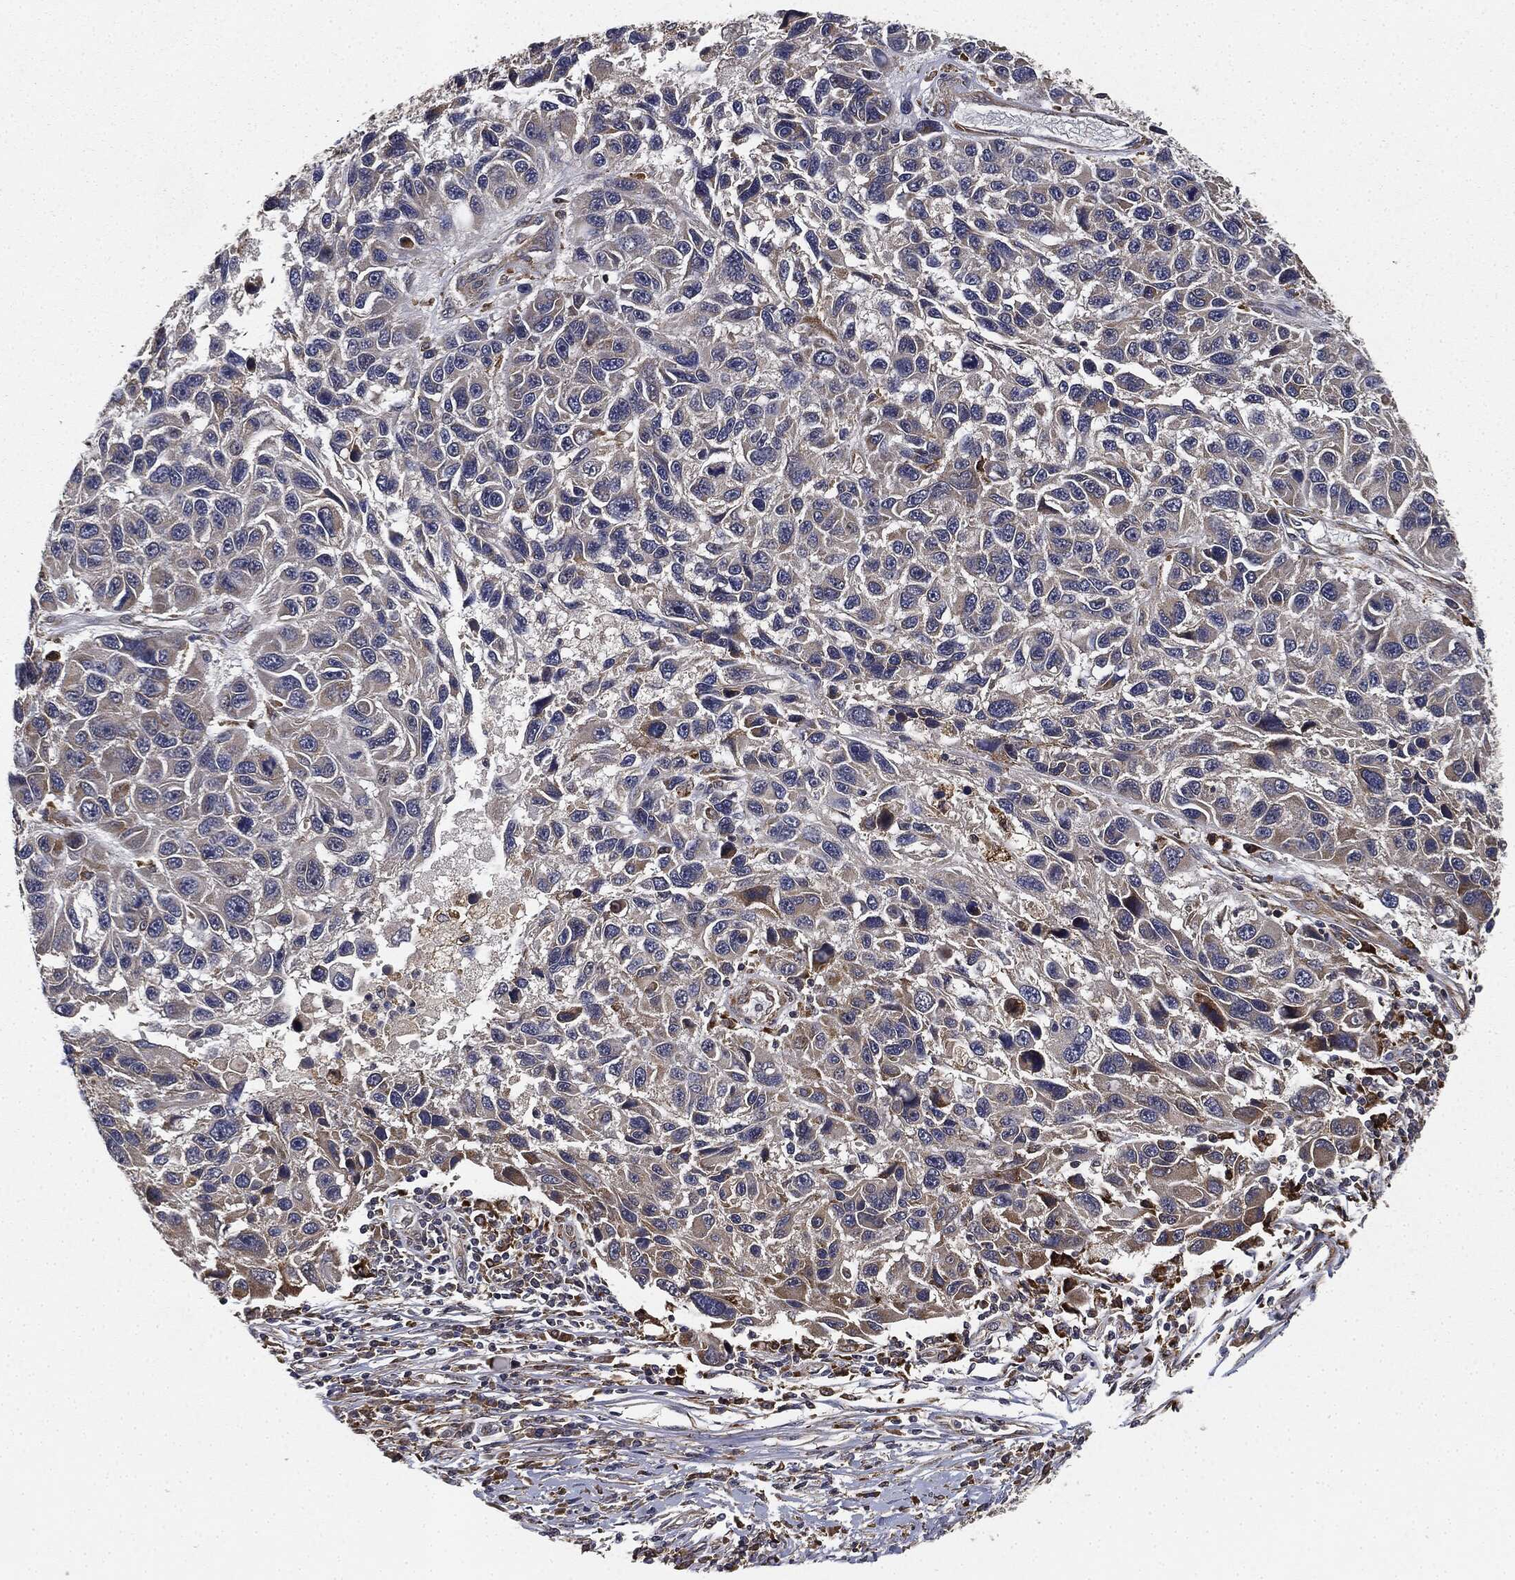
{"staining": {"intensity": "negative", "quantity": "none", "location": "none"}, "tissue": "melanoma", "cell_type": "Tumor cells", "image_type": "cancer", "snomed": [{"axis": "morphology", "description": "Malignant melanoma, NOS"}, {"axis": "topography", "description": "Skin"}], "caption": "The photomicrograph reveals no significant staining in tumor cells of melanoma.", "gene": "MIER2", "patient": {"sex": "male", "age": 53}}